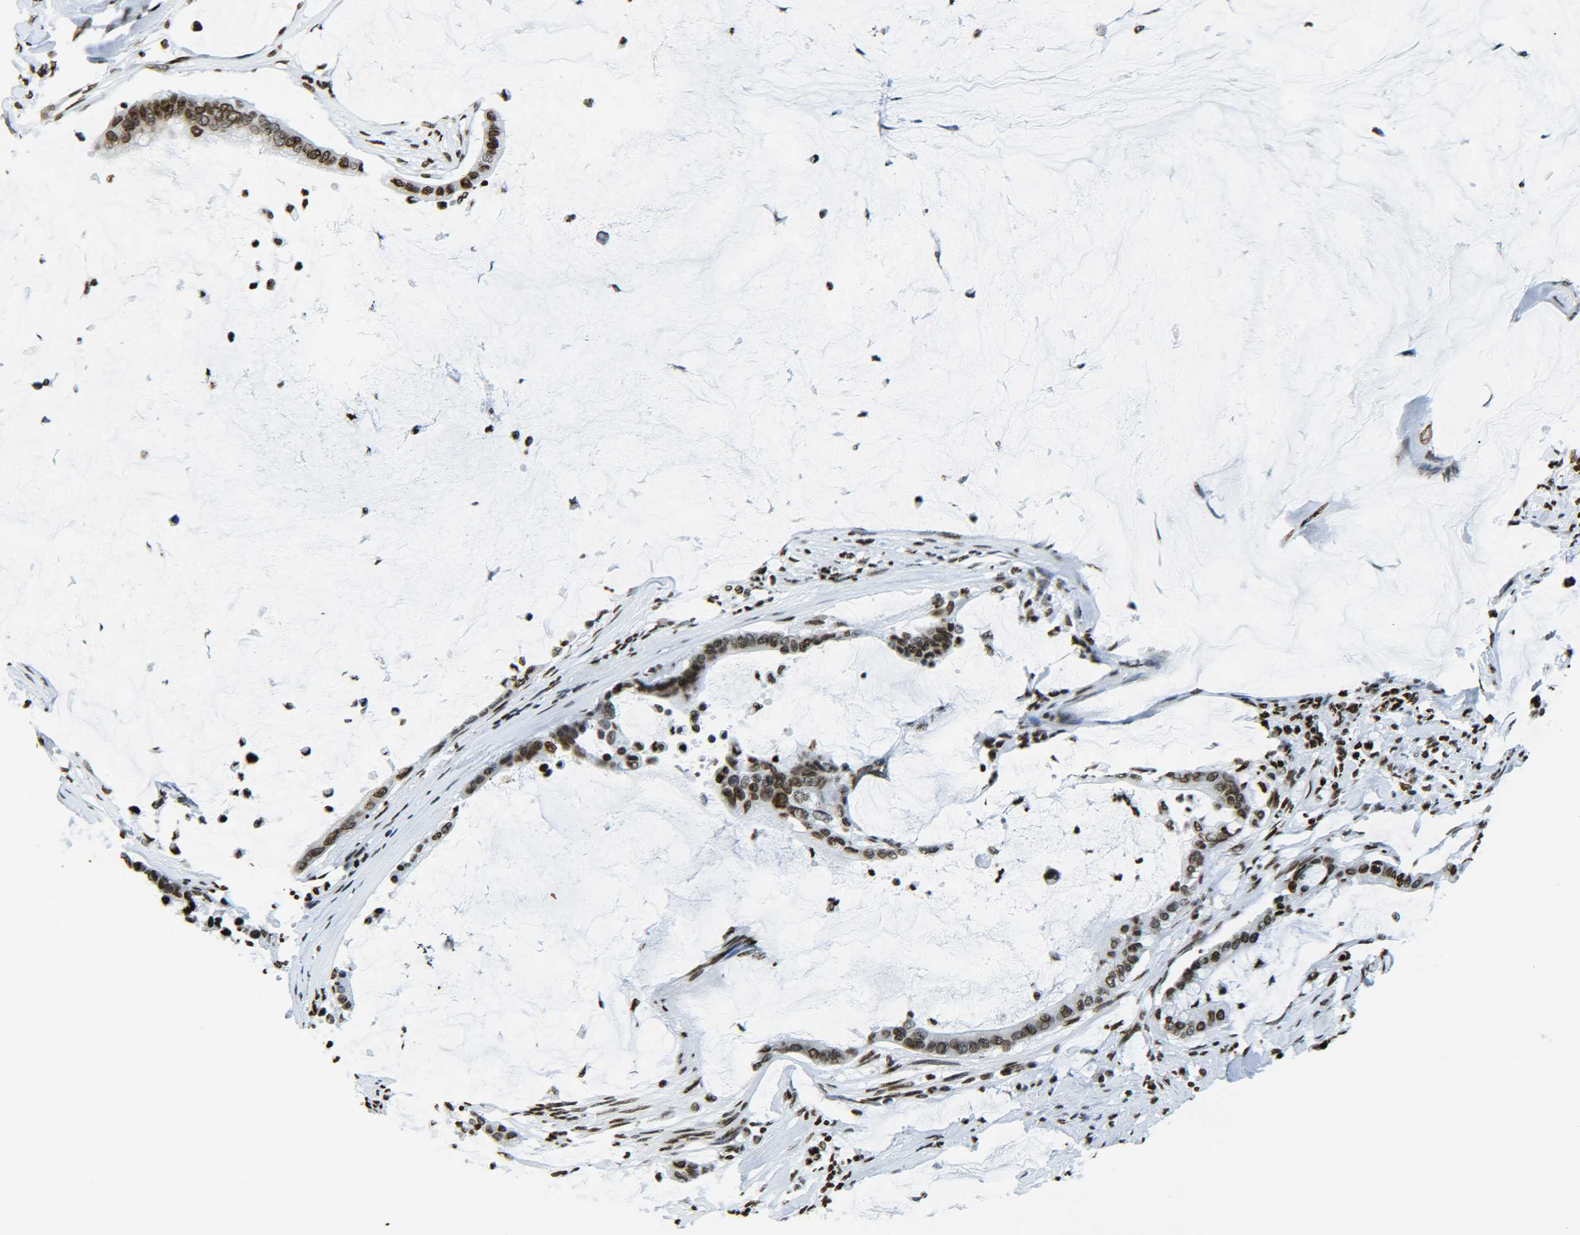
{"staining": {"intensity": "moderate", "quantity": ">75%", "location": "nuclear"}, "tissue": "pancreatic cancer", "cell_type": "Tumor cells", "image_type": "cancer", "snomed": [{"axis": "morphology", "description": "Adenocarcinoma, NOS"}, {"axis": "topography", "description": "Pancreas"}], "caption": "Tumor cells demonstrate moderate nuclear staining in approximately >75% of cells in pancreatic cancer. Using DAB (3,3'-diaminobenzidine) (brown) and hematoxylin (blue) stains, captured at high magnification using brightfield microscopy.", "gene": "H2AX", "patient": {"sex": "male", "age": 41}}